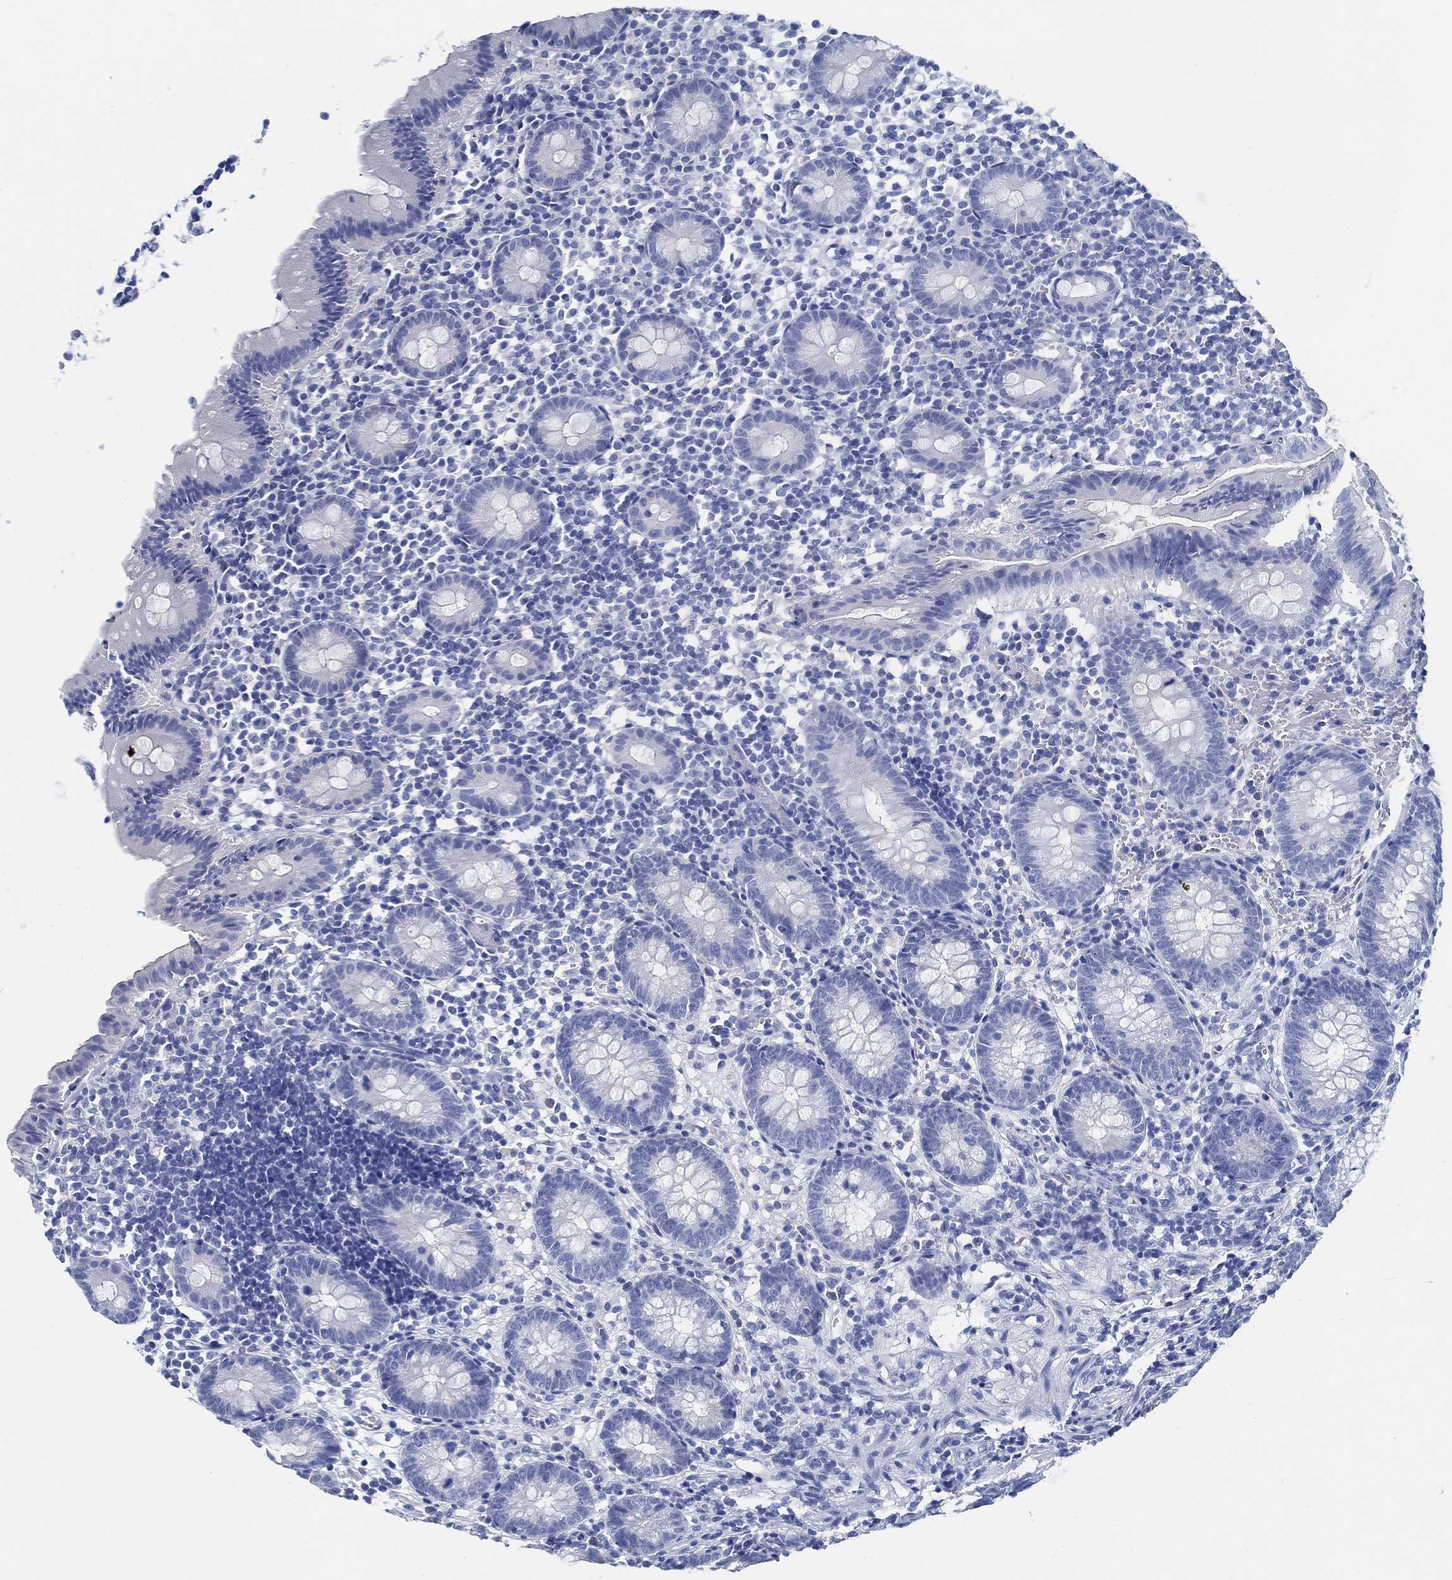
{"staining": {"intensity": "negative", "quantity": "none", "location": "none"}, "tissue": "appendix", "cell_type": "Glandular cells", "image_type": "normal", "snomed": [{"axis": "morphology", "description": "Normal tissue, NOS"}, {"axis": "topography", "description": "Appendix"}], "caption": "Immunohistochemical staining of unremarkable appendix shows no significant expression in glandular cells.", "gene": "SLC45A1", "patient": {"sex": "female", "age": 40}}